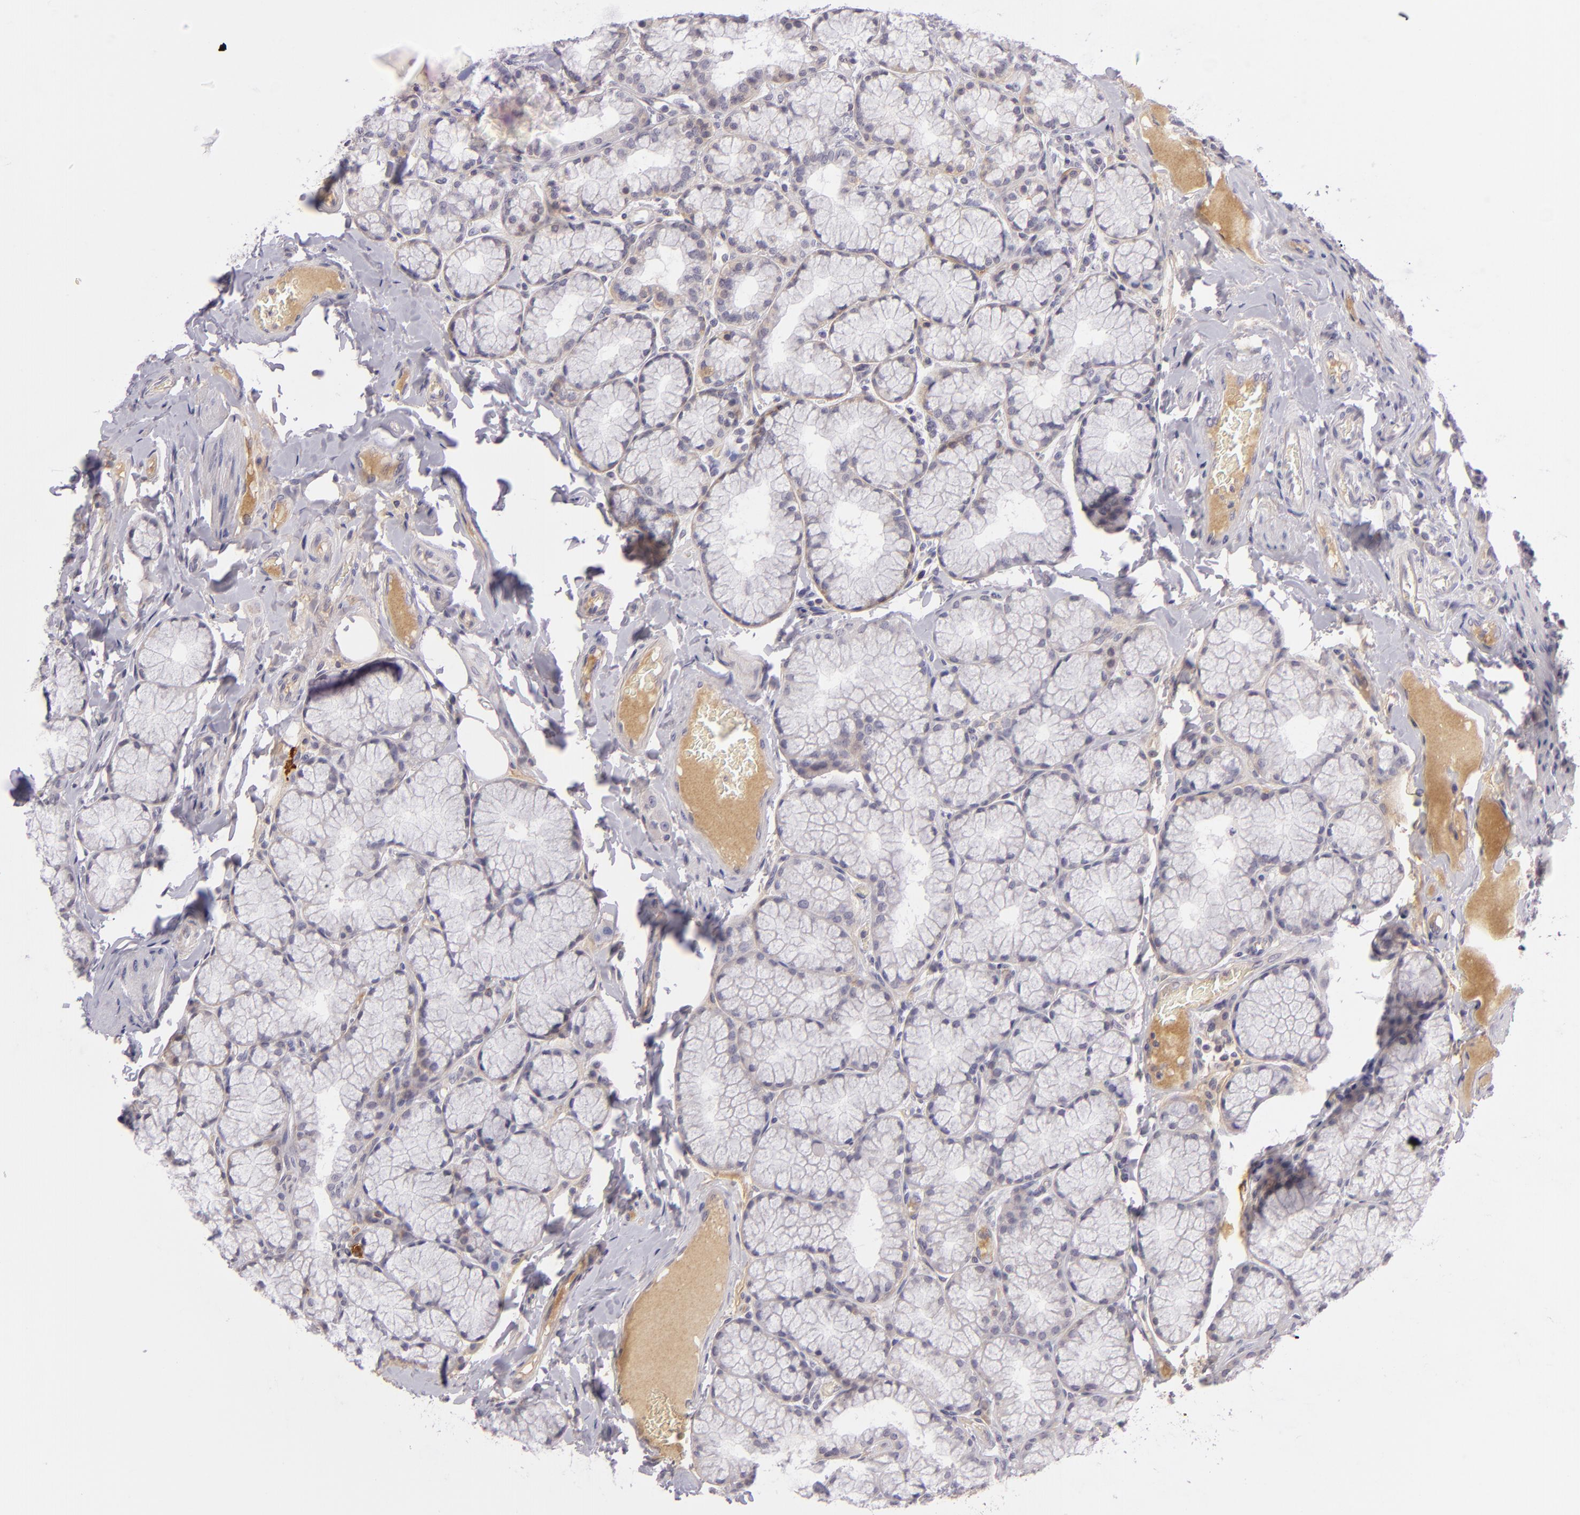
{"staining": {"intensity": "negative", "quantity": "none", "location": "none"}, "tissue": "duodenum", "cell_type": "Glandular cells", "image_type": "normal", "snomed": [{"axis": "morphology", "description": "Normal tissue, NOS"}, {"axis": "topography", "description": "Duodenum"}], "caption": "High power microscopy image of an immunohistochemistry histopathology image of unremarkable duodenum, revealing no significant staining in glandular cells.", "gene": "DAG1", "patient": {"sex": "male", "age": 50}}